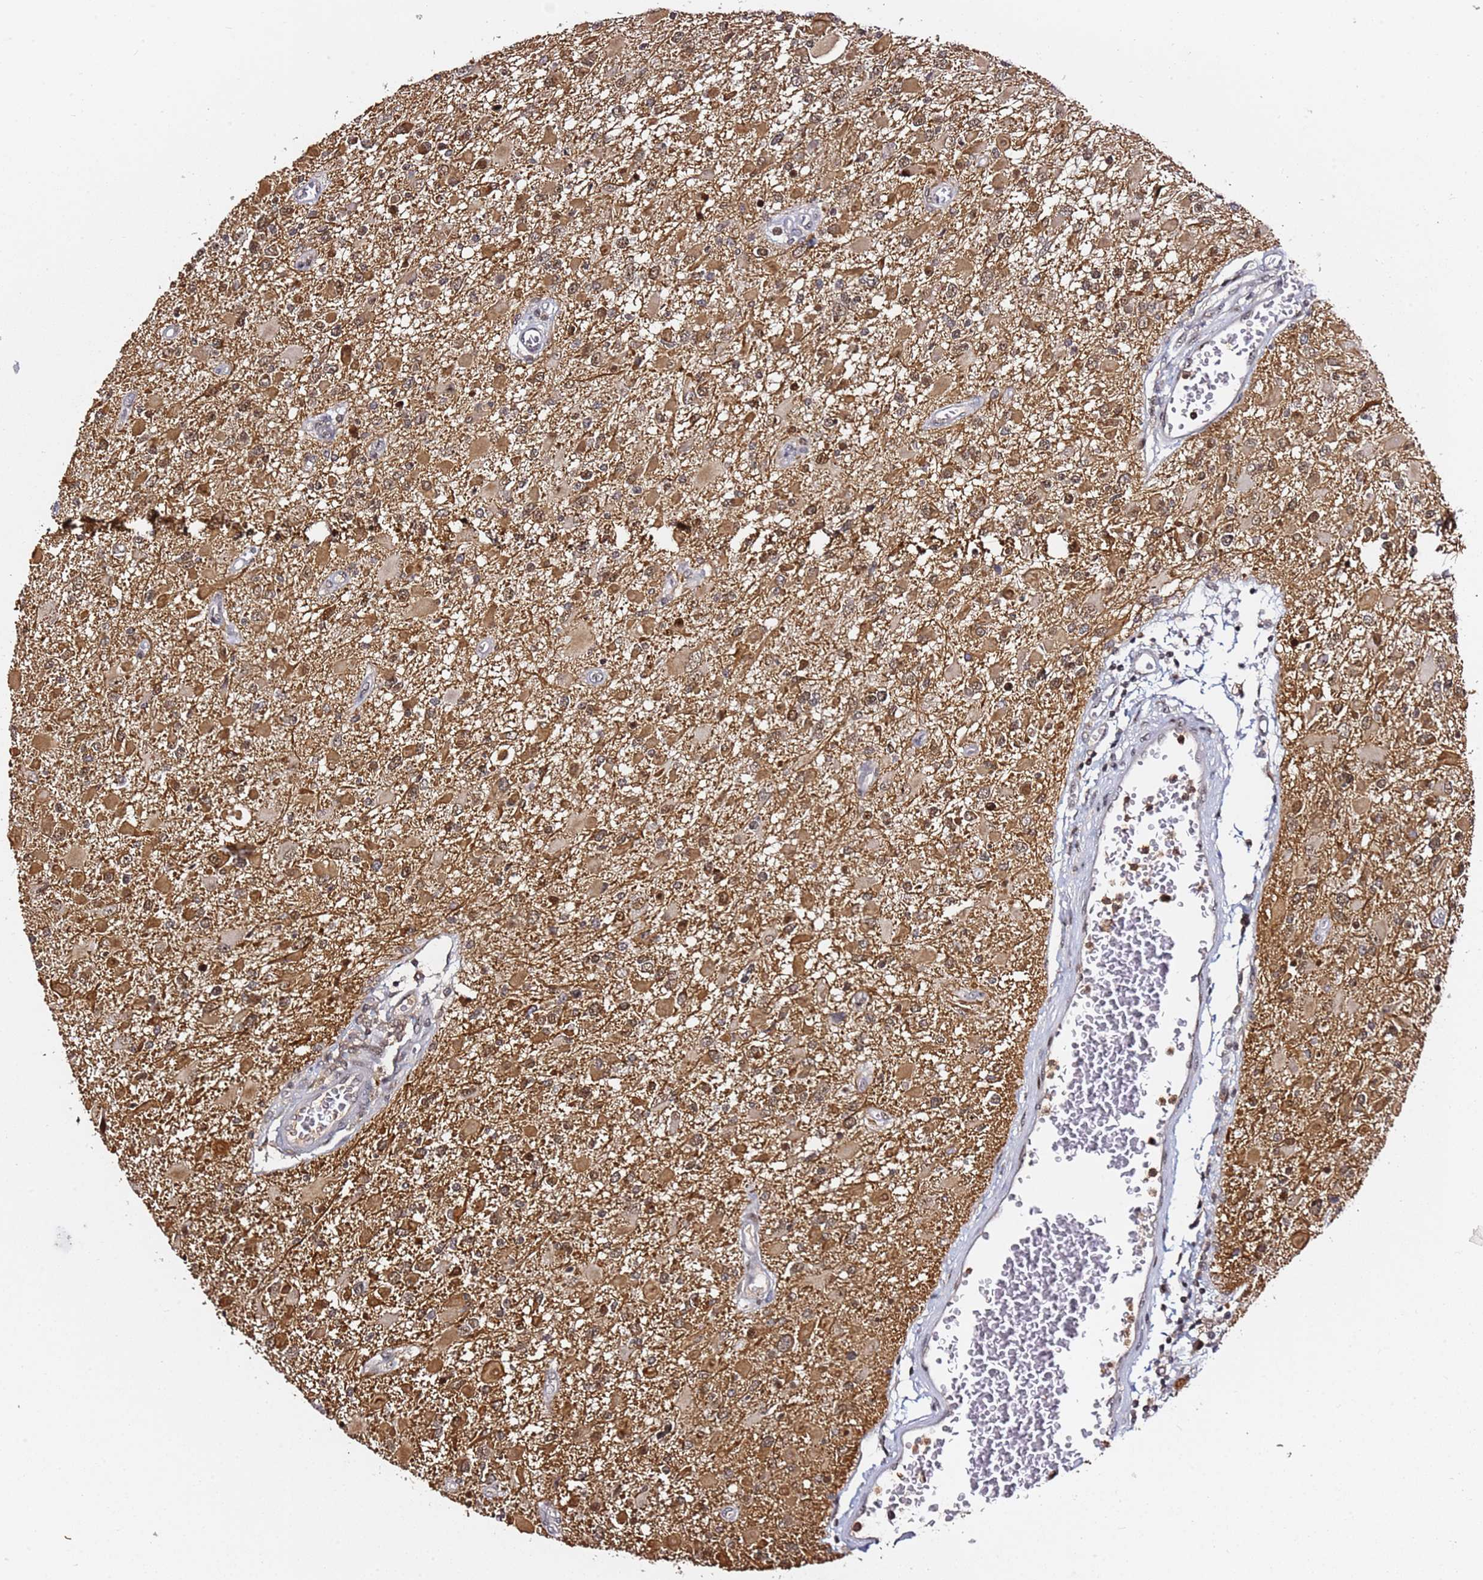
{"staining": {"intensity": "moderate", "quantity": ">75%", "location": "cytoplasmic/membranous,nuclear"}, "tissue": "glioma", "cell_type": "Tumor cells", "image_type": "cancer", "snomed": [{"axis": "morphology", "description": "Glioma, malignant, High grade"}, {"axis": "topography", "description": "Brain"}], "caption": "Protein expression analysis of glioma demonstrates moderate cytoplasmic/membranous and nuclear expression in about >75% of tumor cells.", "gene": "FCF1", "patient": {"sex": "male", "age": 53}}